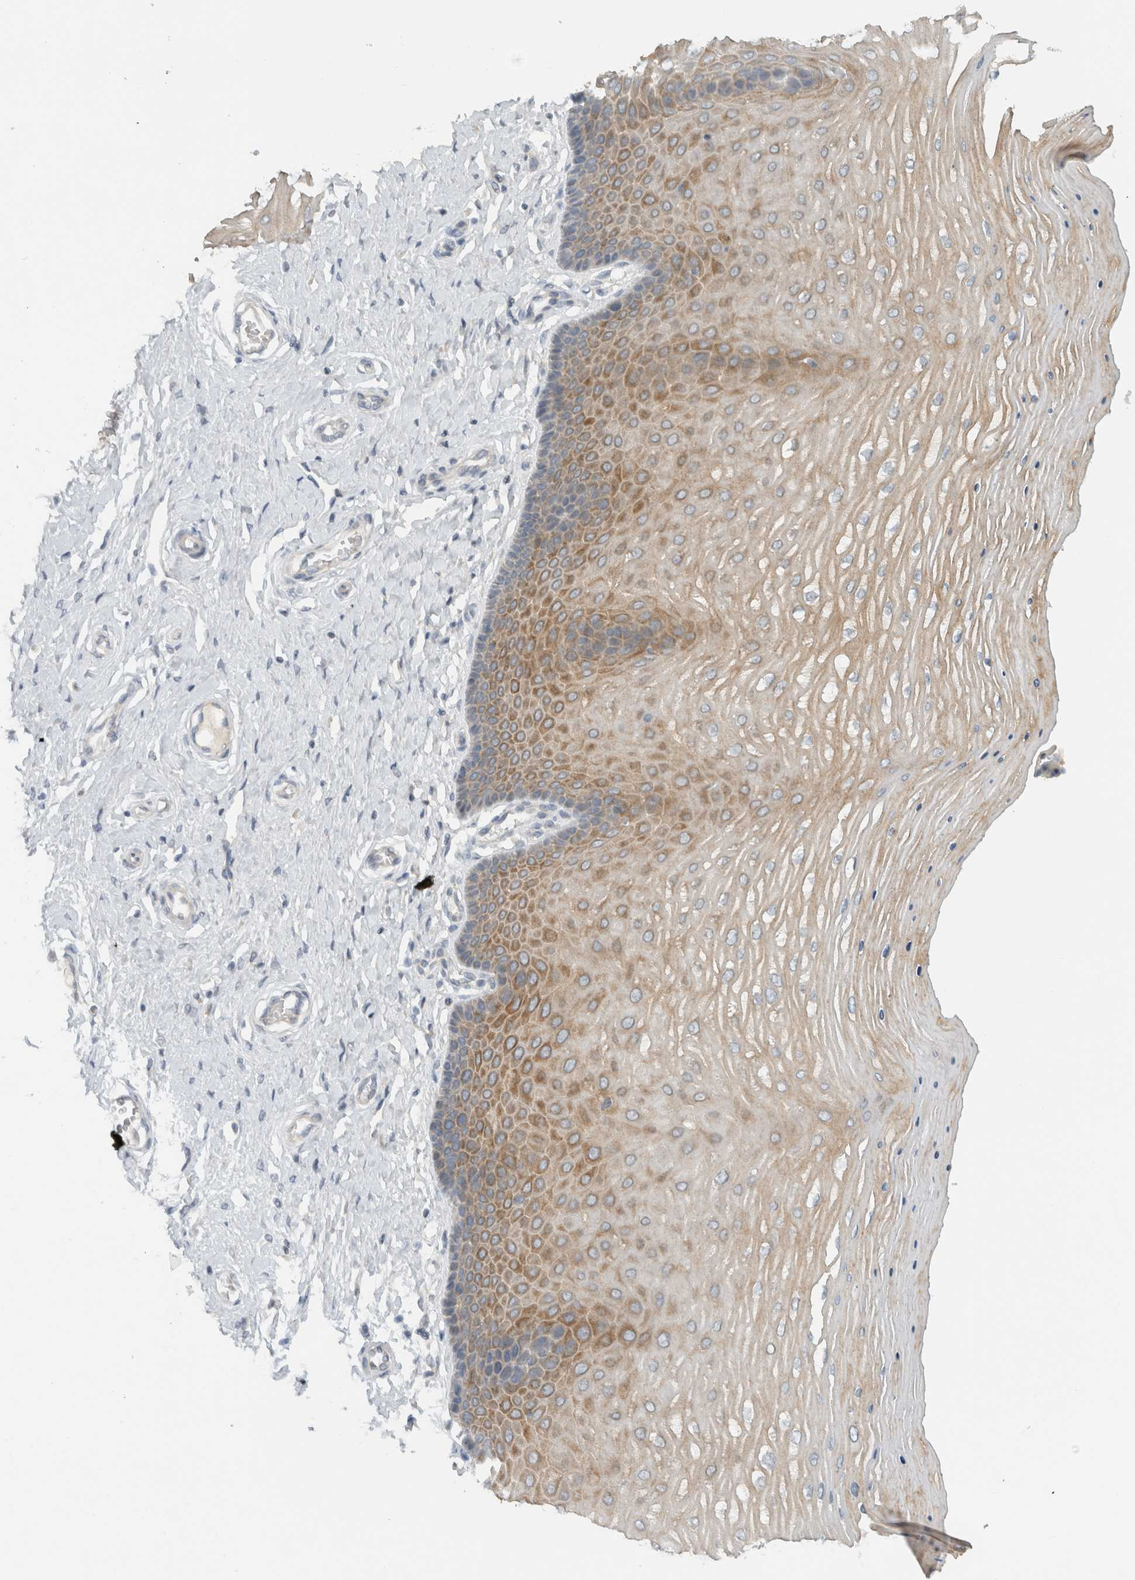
{"staining": {"intensity": "weak", "quantity": "<25%", "location": "cytoplasmic/membranous"}, "tissue": "cervix", "cell_type": "Glandular cells", "image_type": "normal", "snomed": [{"axis": "morphology", "description": "Normal tissue, NOS"}, {"axis": "topography", "description": "Cervix"}], "caption": "DAB immunohistochemical staining of unremarkable cervix shows no significant positivity in glandular cells. (DAB (3,3'-diaminobenzidine) immunohistochemistry, high magnification).", "gene": "ERCC6L2", "patient": {"sex": "female", "age": 55}}